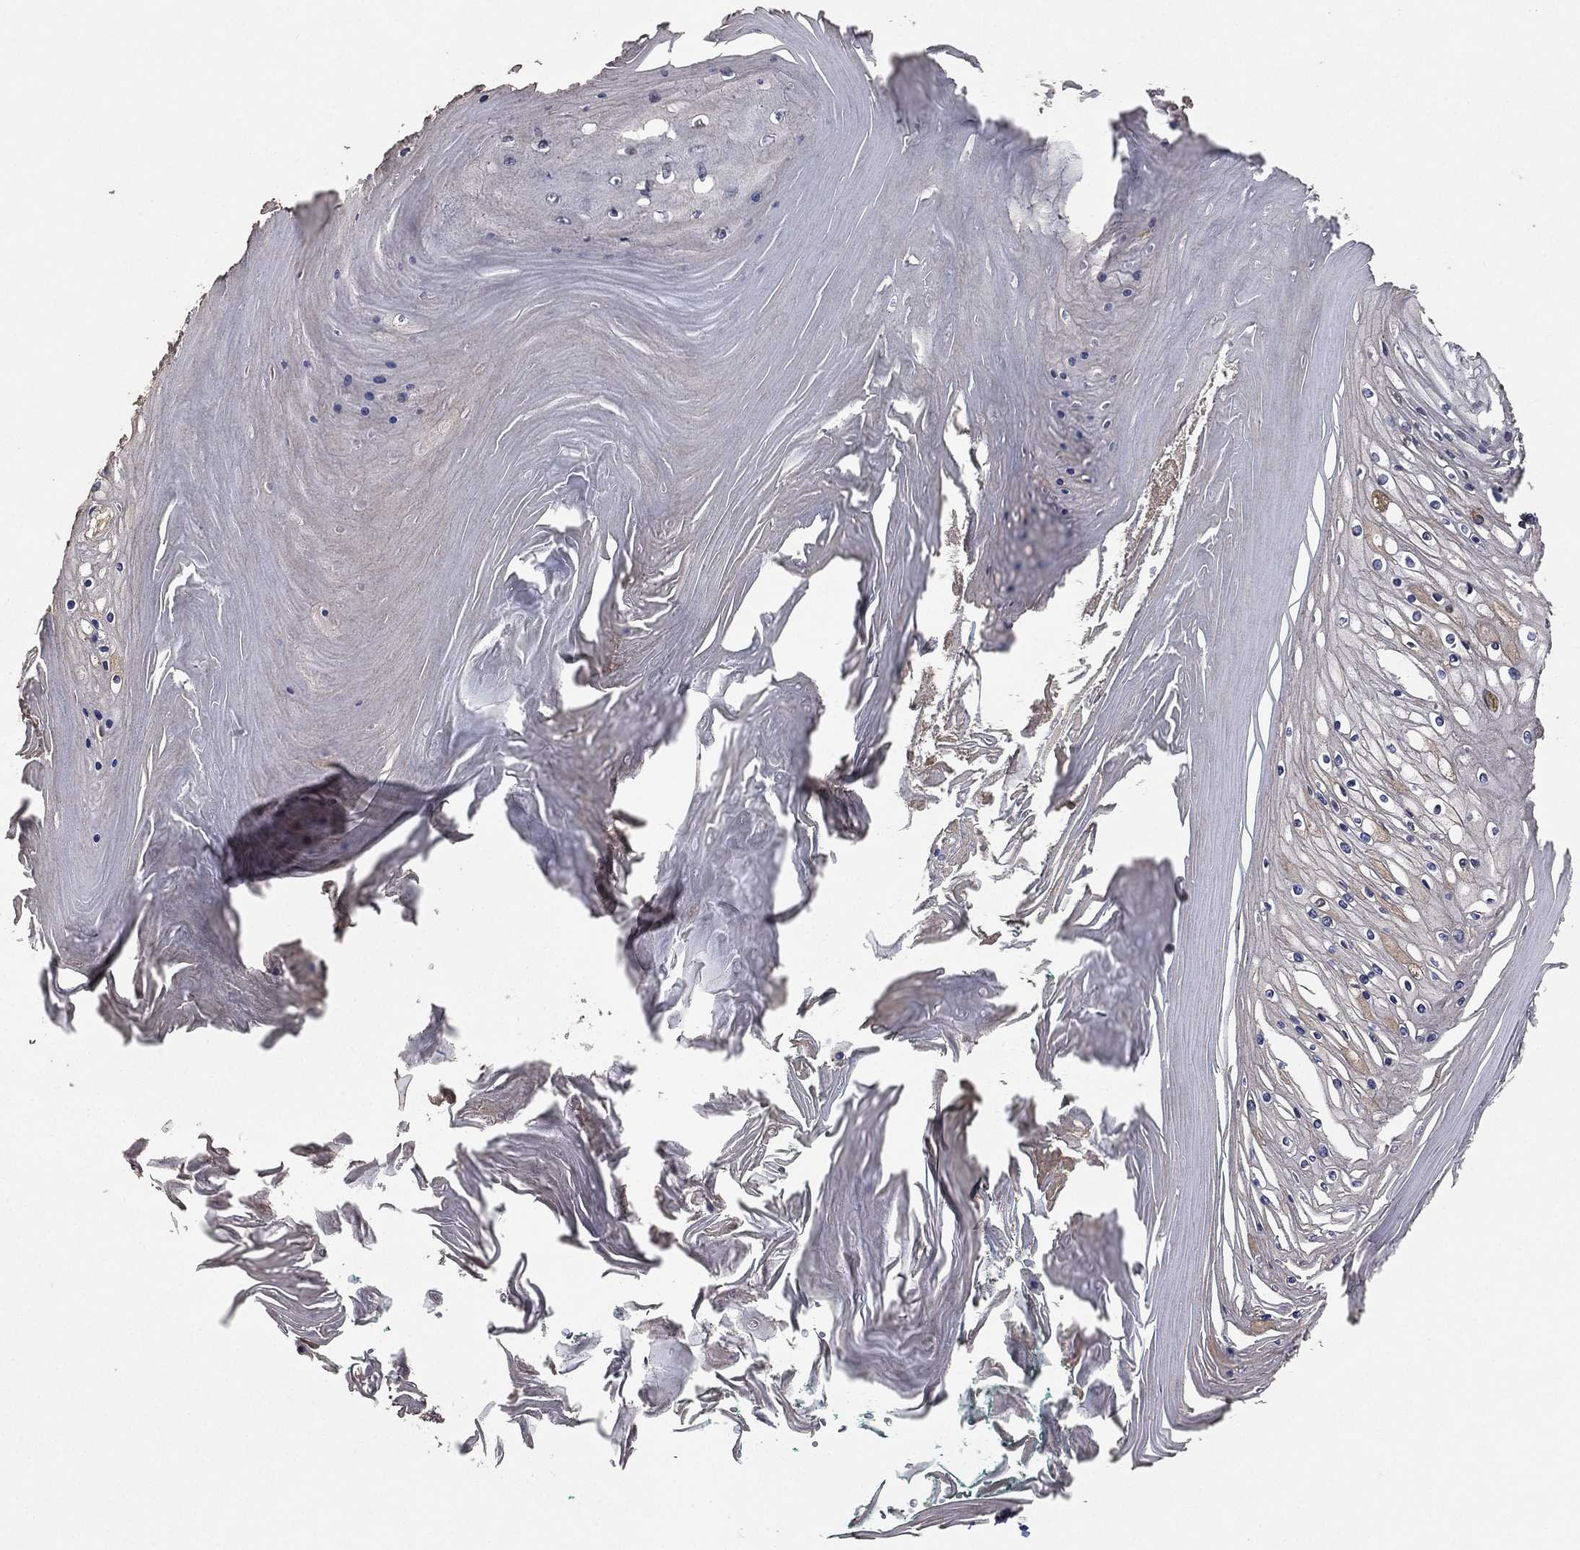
{"staining": {"intensity": "negative", "quantity": "none", "location": "none"}, "tissue": "skin cancer", "cell_type": "Tumor cells", "image_type": "cancer", "snomed": [{"axis": "morphology", "description": "Squamous cell carcinoma, NOS"}, {"axis": "topography", "description": "Skin"}], "caption": "Immunohistochemical staining of skin cancer (squamous cell carcinoma) reveals no significant staining in tumor cells.", "gene": "SNAP25", "patient": {"sex": "male", "age": 62}}